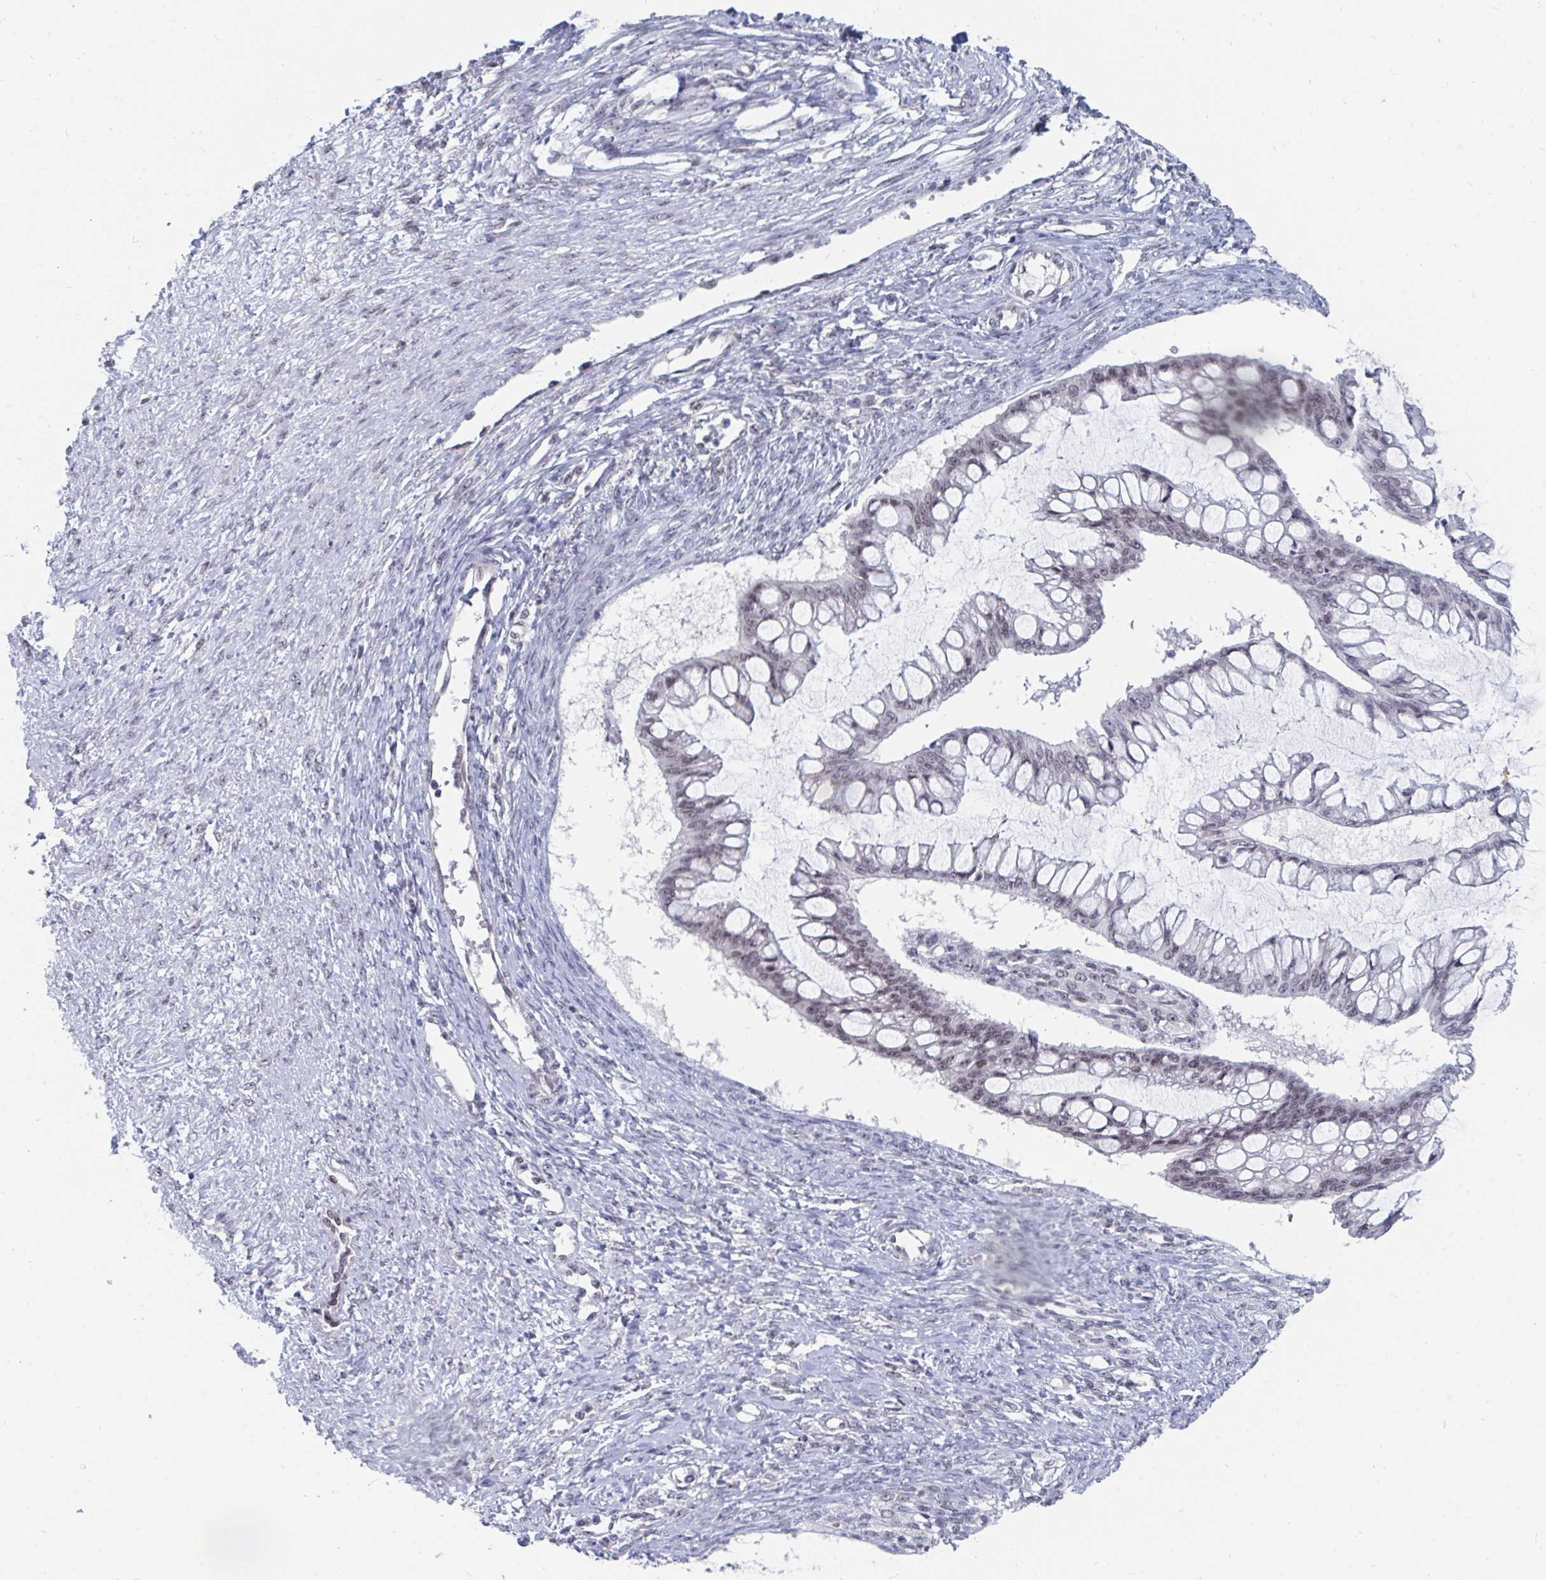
{"staining": {"intensity": "negative", "quantity": "none", "location": "none"}, "tissue": "ovarian cancer", "cell_type": "Tumor cells", "image_type": "cancer", "snomed": [{"axis": "morphology", "description": "Cystadenocarcinoma, mucinous, NOS"}, {"axis": "topography", "description": "Ovary"}], "caption": "Photomicrograph shows no protein positivity in tumor cells of ovarian cancer tissue.", "gene": "TRIP12", "patient": {"sex": "female", "age": 73}}